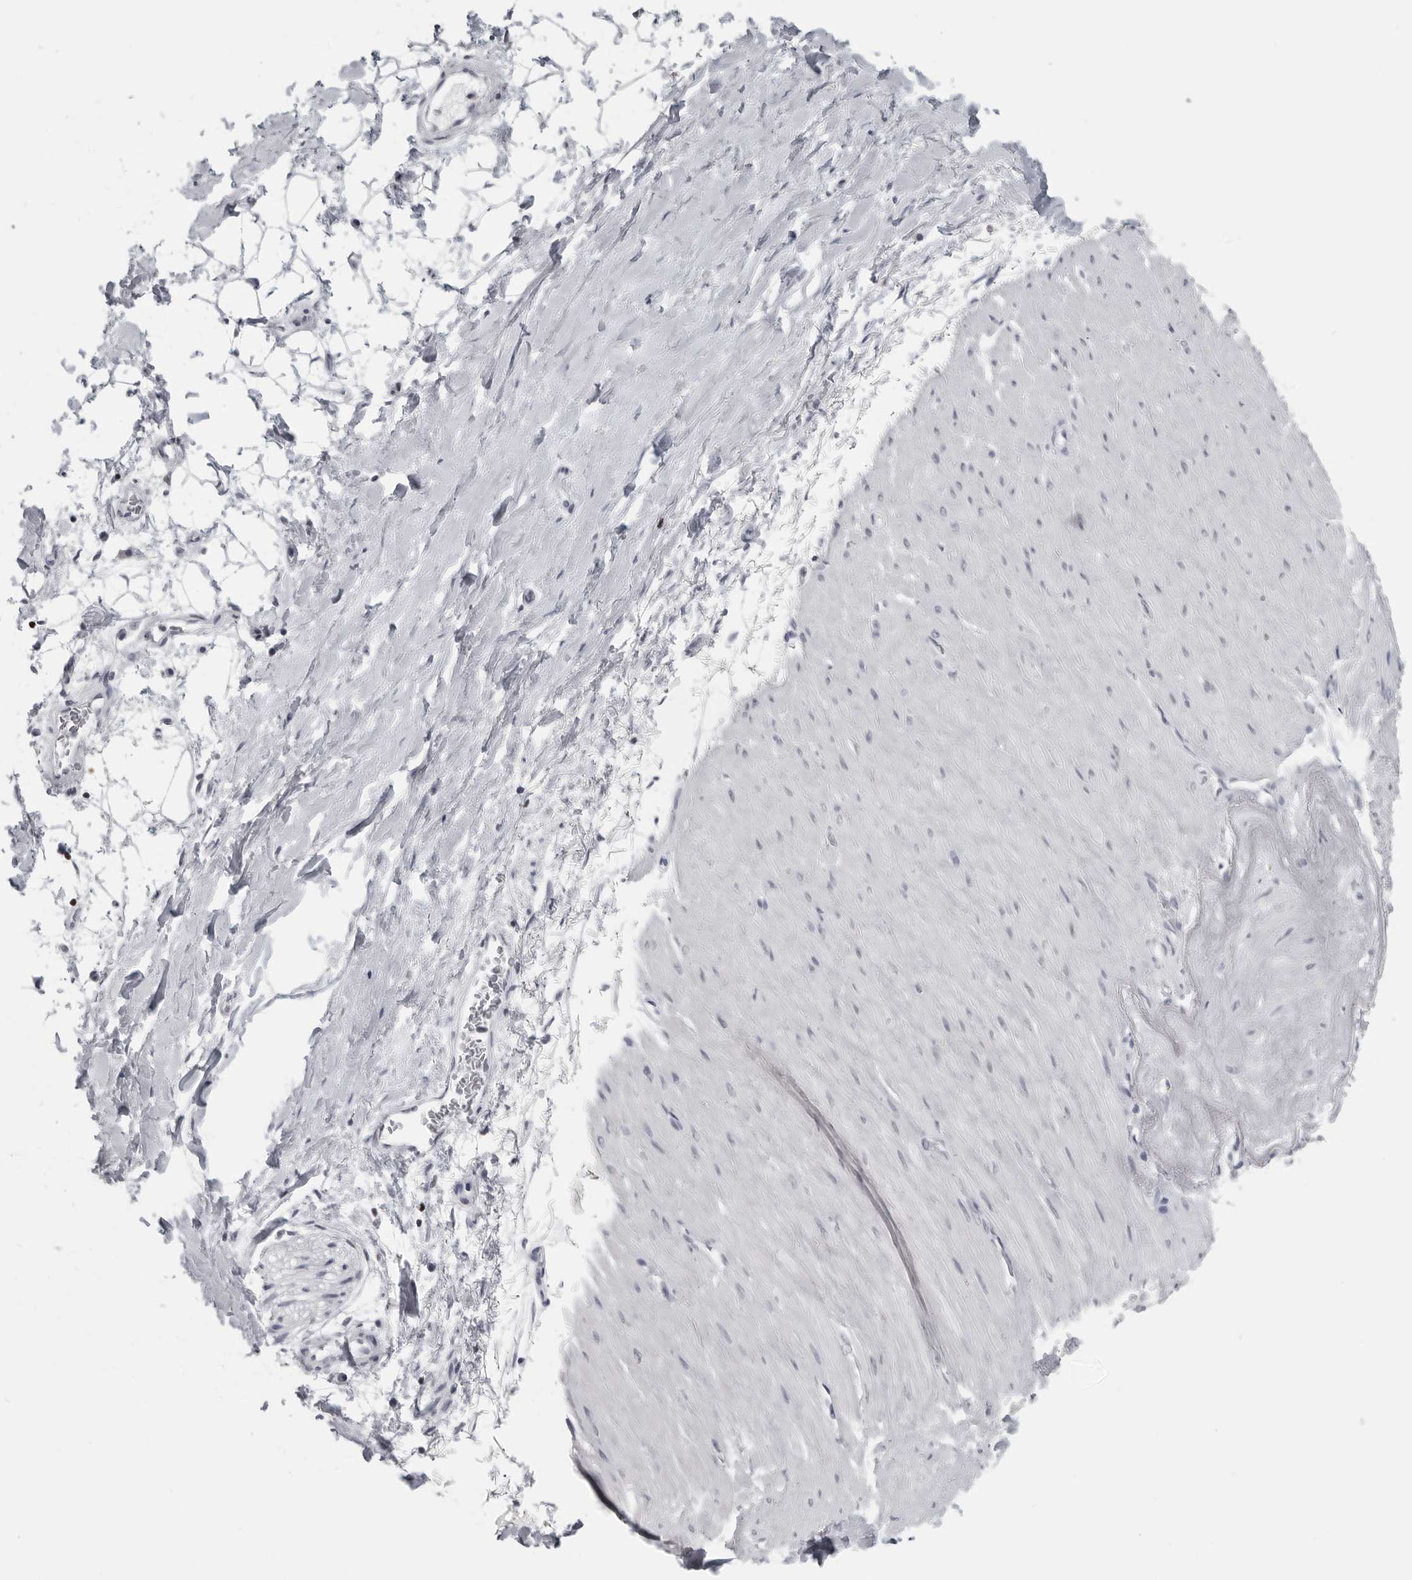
{"staining": {"intensity": "negative", "quantity": "none", "location": "none"}, "tissue": "adipose tissue", "cell_type": "Adipocytes", "image_type": "normal", "snomed": [{"axis": "morphology", "description": "Normal tissue, NOS"}, {"axis": "topography", "description": "Soft tissue"}], "caption": "Histopathology image shows no significant protein staining in adipocytes of benign adipose tissue.", "gene": "SATB2", "patient": {"sex": "male", "age": 72}}